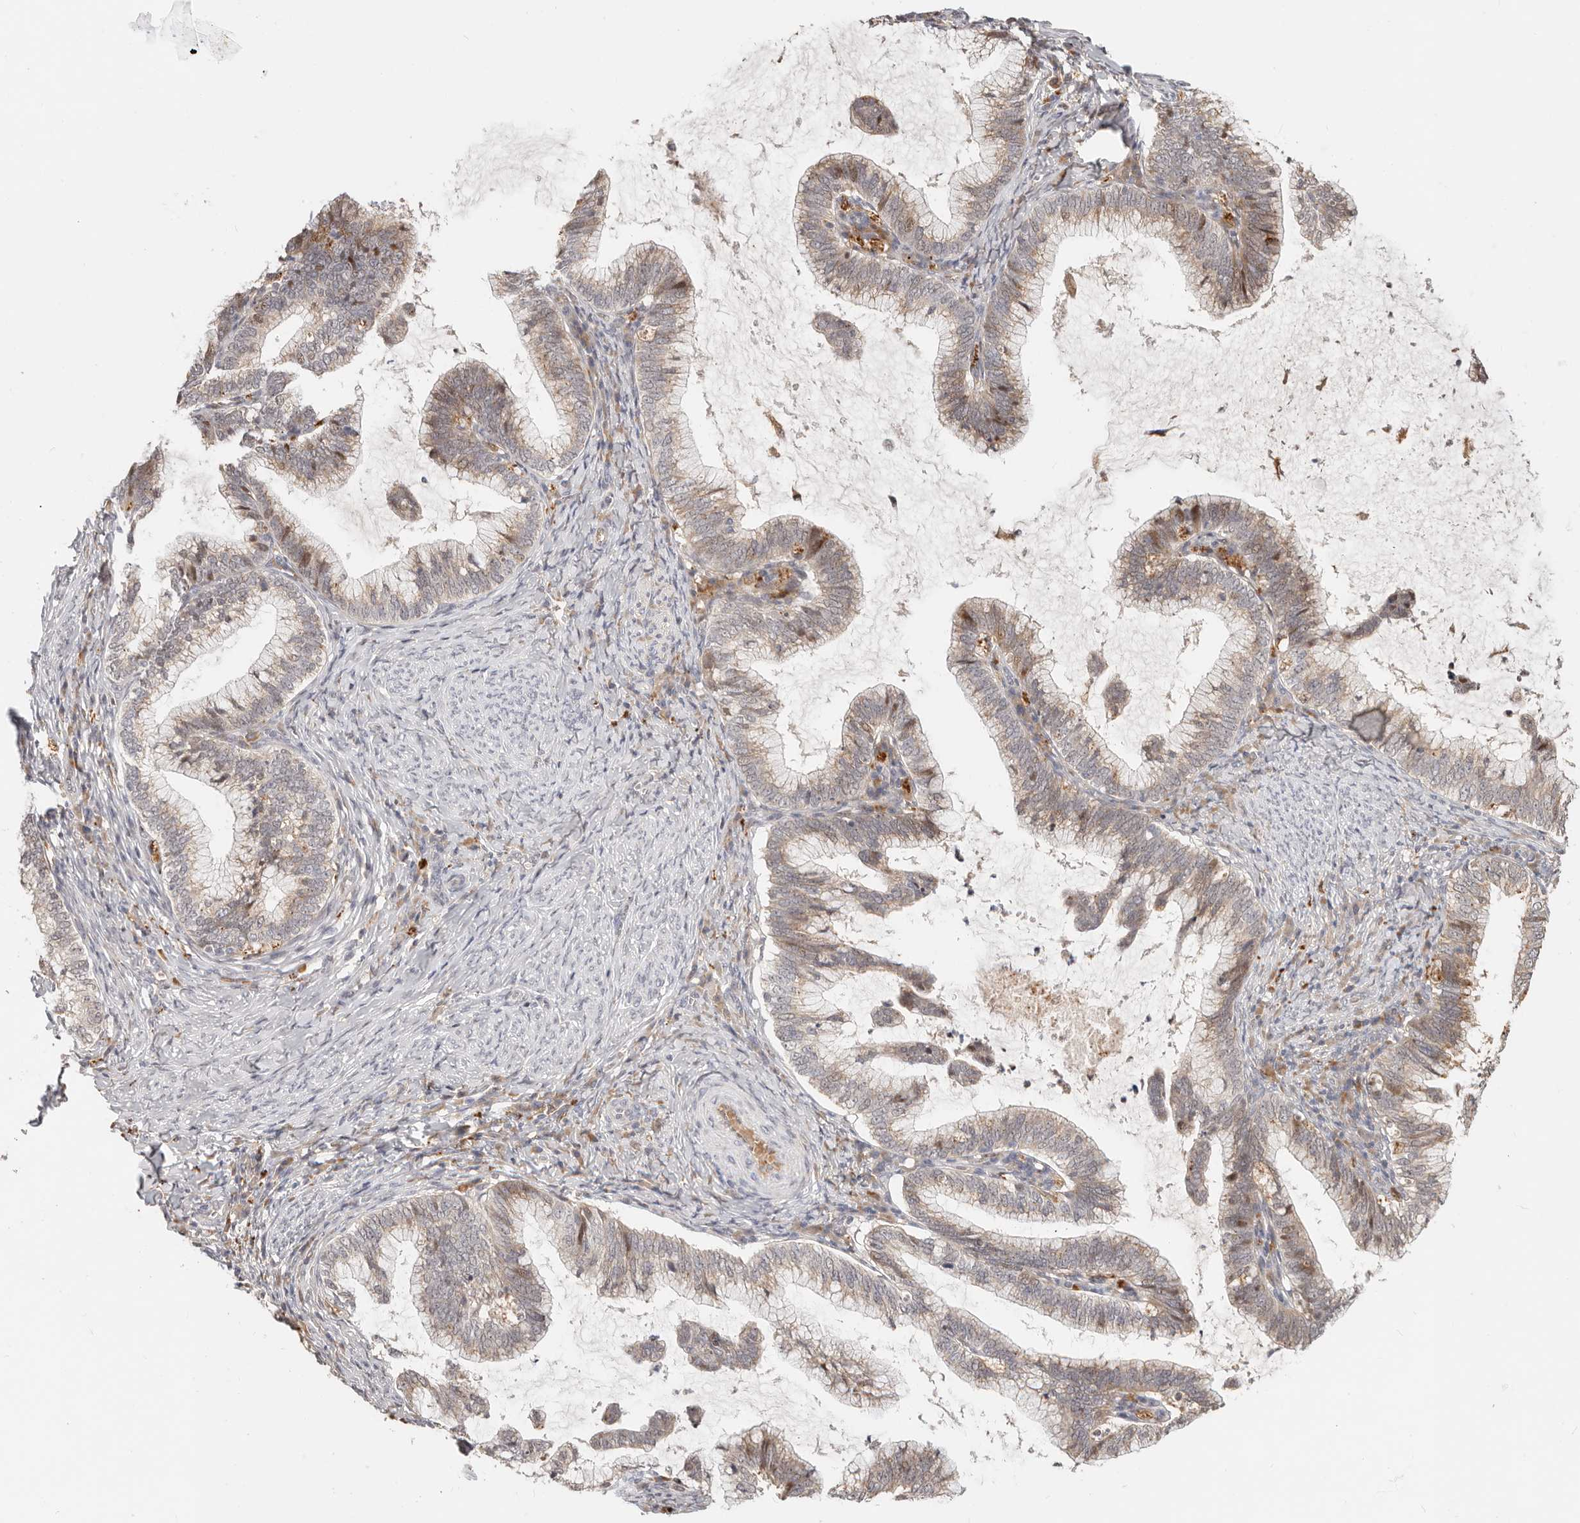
{"staining": {"intensity": "moderate", "quantity": "25%-75%", "location": "cytoplasmic/membranous"}, "tissue": "cervical cancer", "cell_type": "Tumor cells", "image_type": "cancer", "snomed": [{"axis": "morphology", "description": "Adenocarcinoma, NOS"}, {"axis": "topography", "description": "Cervix"}], "caption": "Immunohistochemical staining of human cervical cancer demonstrates moderate cytoplasmic/membranous protein expression in about 25%-75% of tumor cells.", "gene": "ZRANB1", "patient": {"sex": "female", "age": 36}}